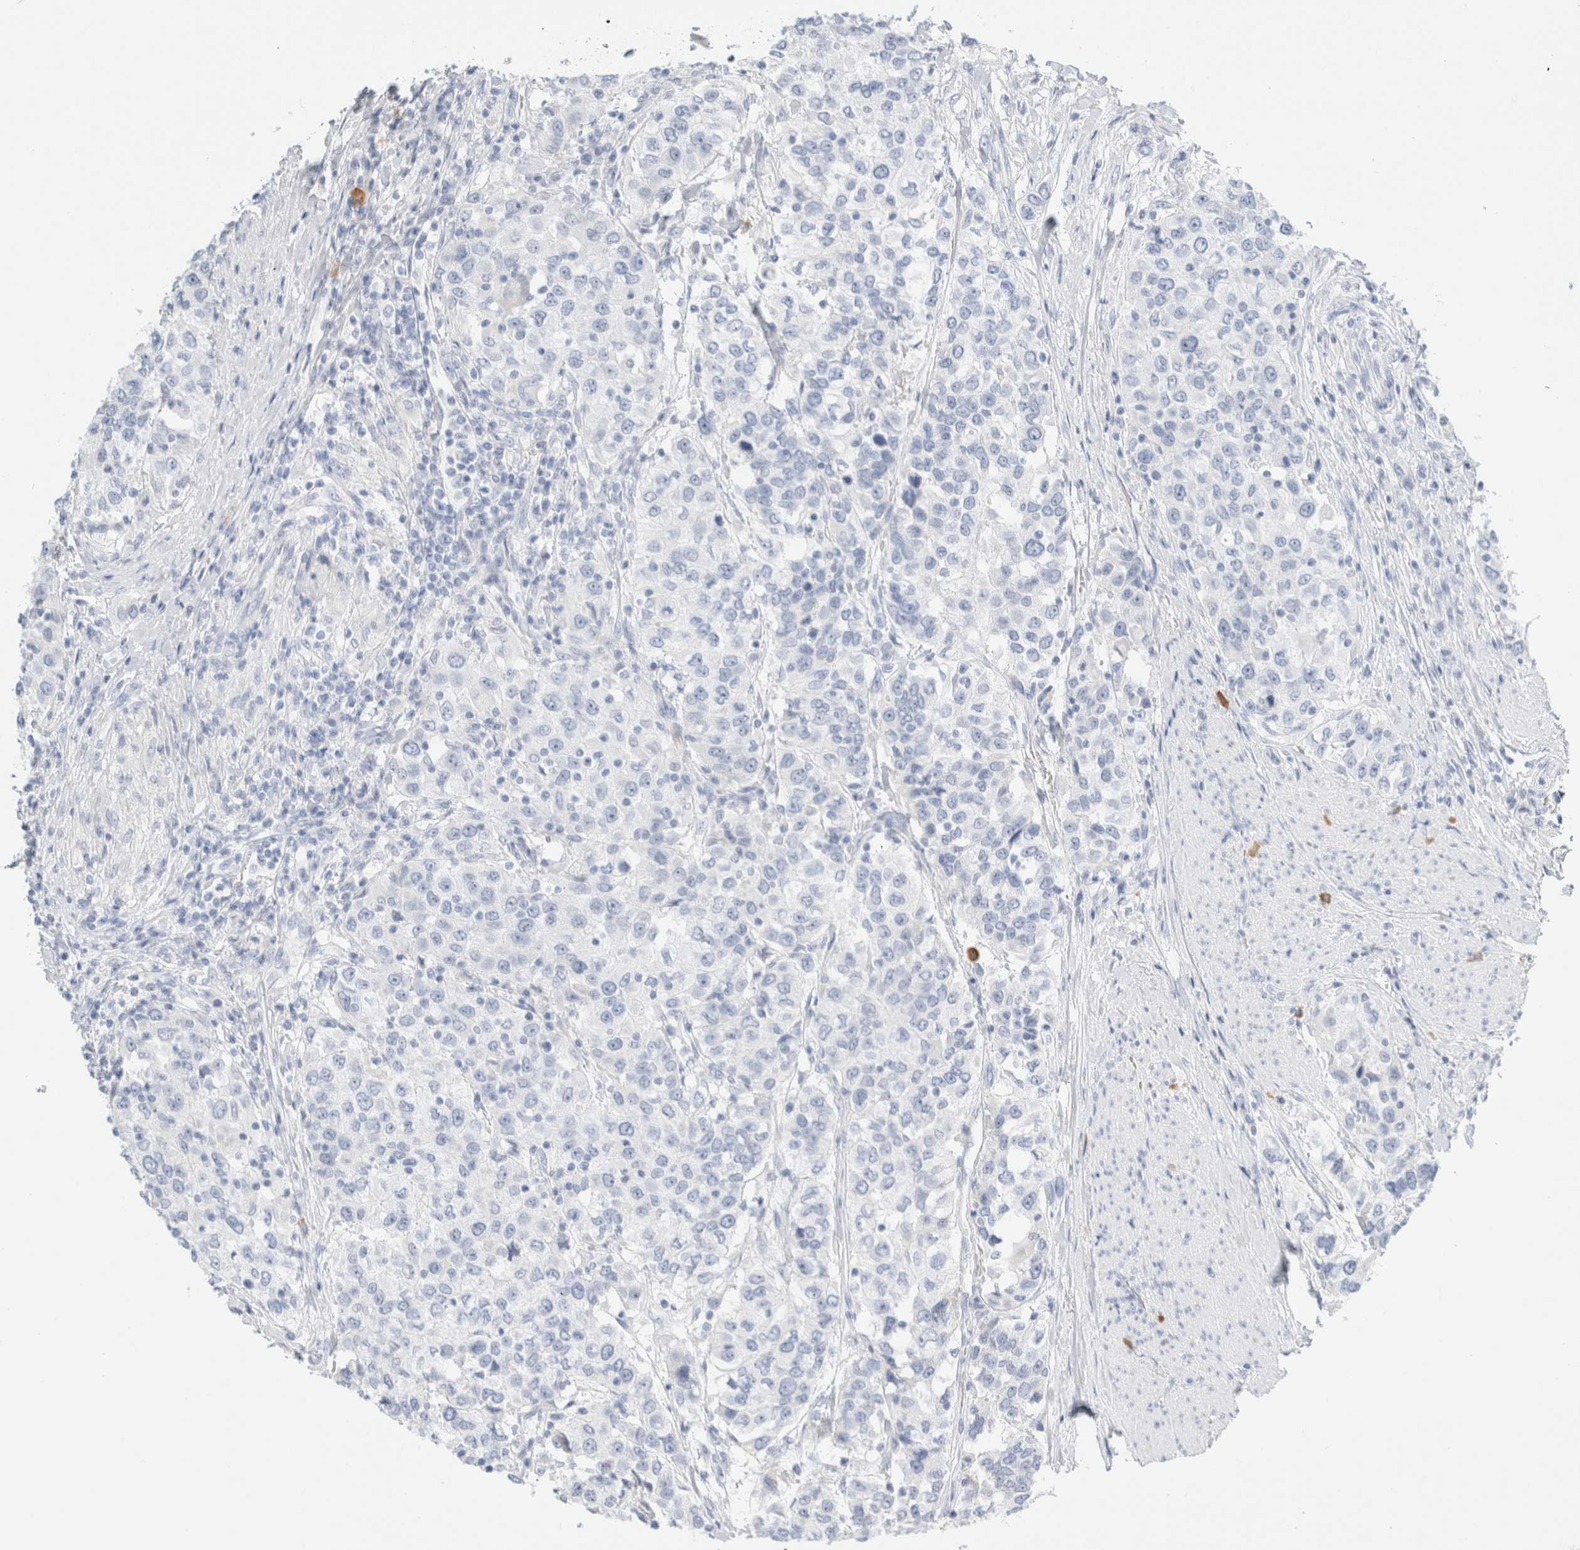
{"staining": {"intensity": "negative", "quantity": "none", "location": "none"}, "tissue": "urothelial cancer", "cell_type": "Tumor cells", "image_type": "cancer", "snomed": [{"axis": "morphology", "description": "Urothelial carcinoma, High grade"}, {"axis": "topography", "description": "Urinary bladder"}], "caption": "The immunohistochemistry micrograph has no significant expression in tumor cells of urothelial cancer tissue.", "gene": "ARG1", "patient": {"sex": "female", "age": 80}}